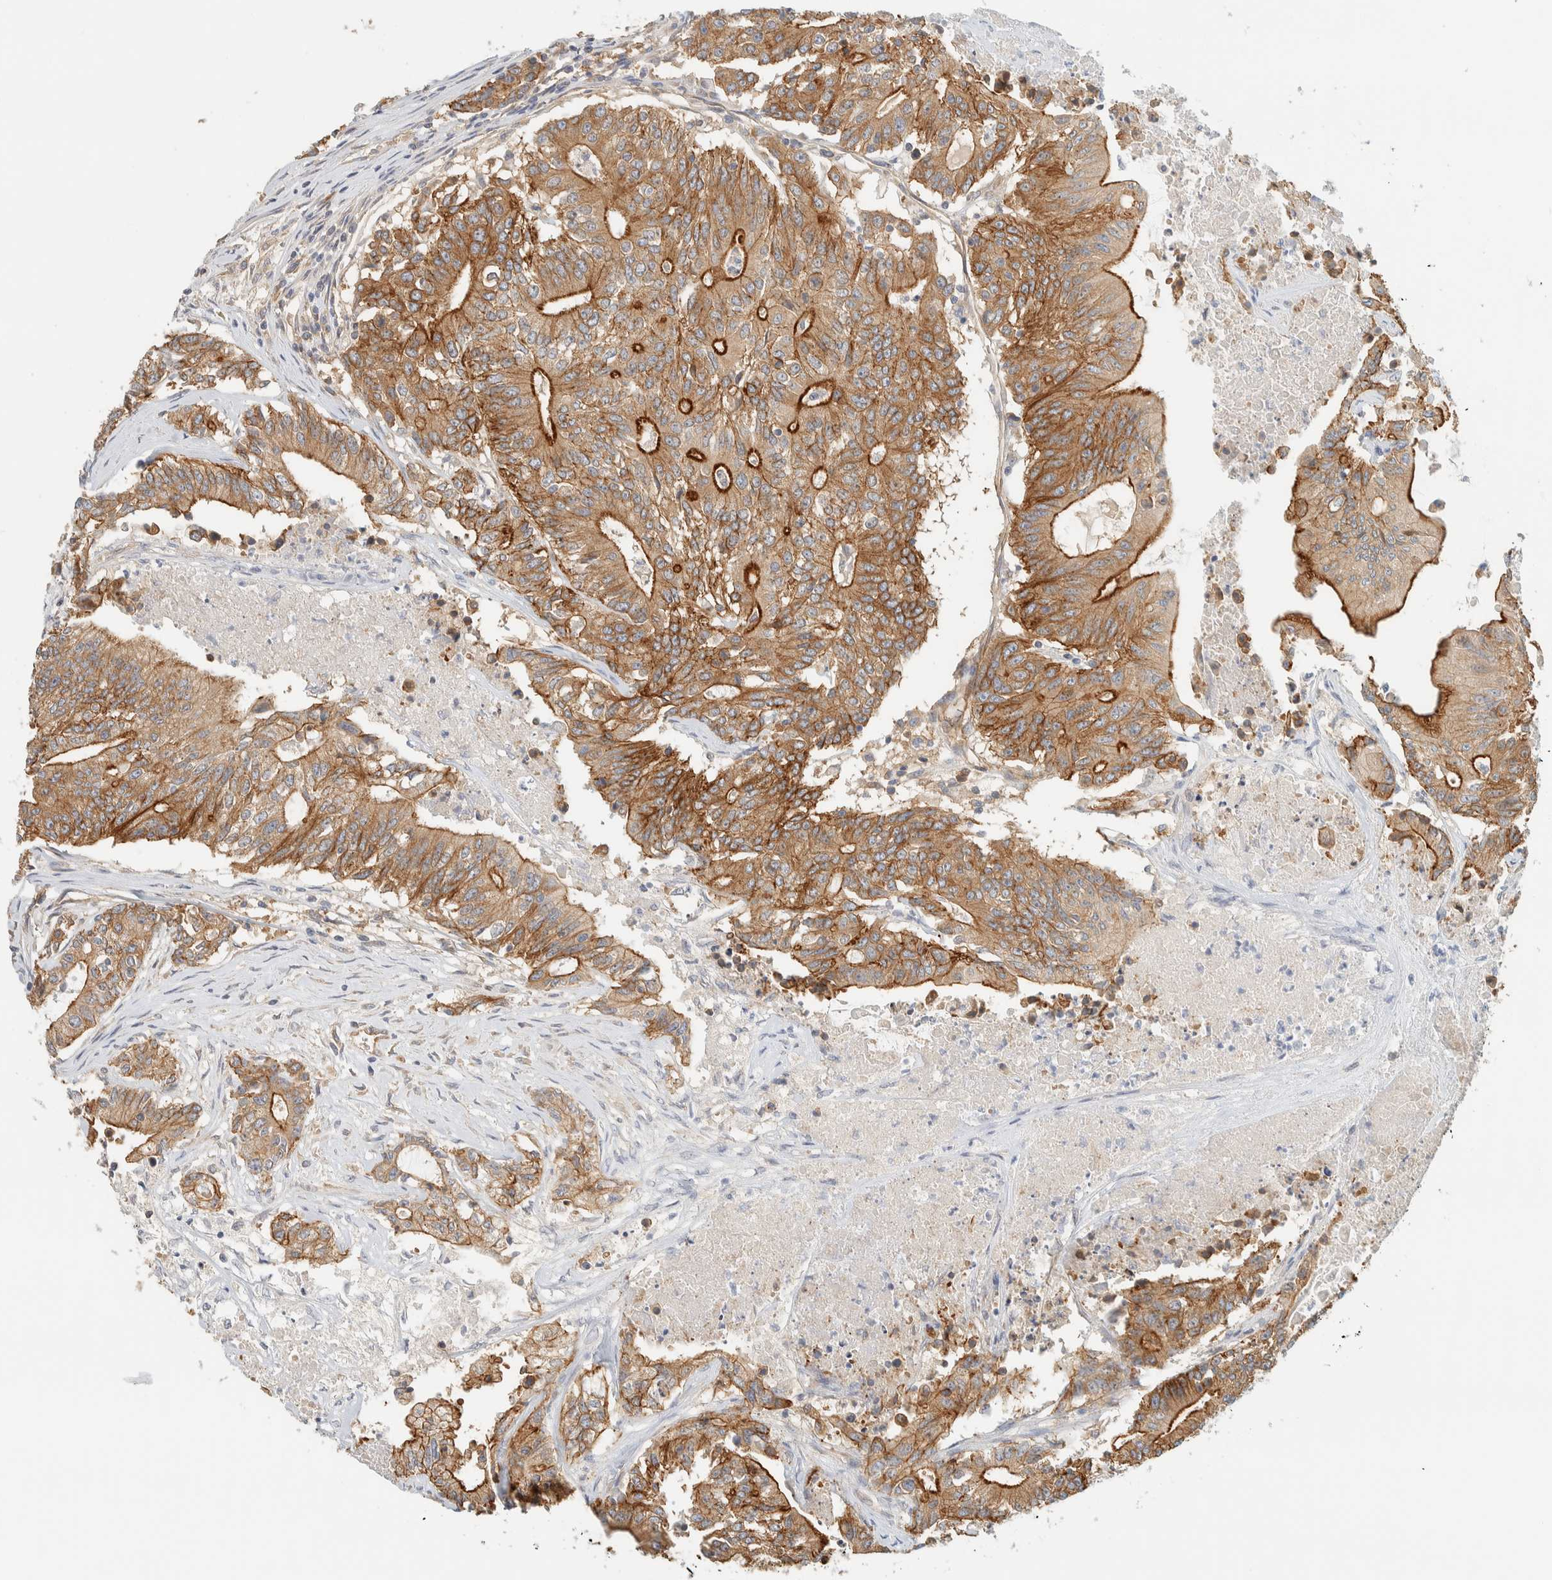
{"staining": {"intensity": "moderate", "quantity": ">75%", "location": "cytoplasmic/membranous"}, "tissue": "colorectal cancer", "cell_type": "Tumor cells", "image_type": "cancer", "snomed": [{"axis": "morphology", "description": "Adenocarcinoma, NOS"}, {"axis": "topography", "description": "Colon"}], "caption": "IHC of colorectal cancer (adenocarcinoma) demonstrates medium levels of moderate cytoplasmic/membranous expression in approximately >75% of tumor cells.", "gene": "LIMA1", "patient": {"sex": "female", "age": 77}}